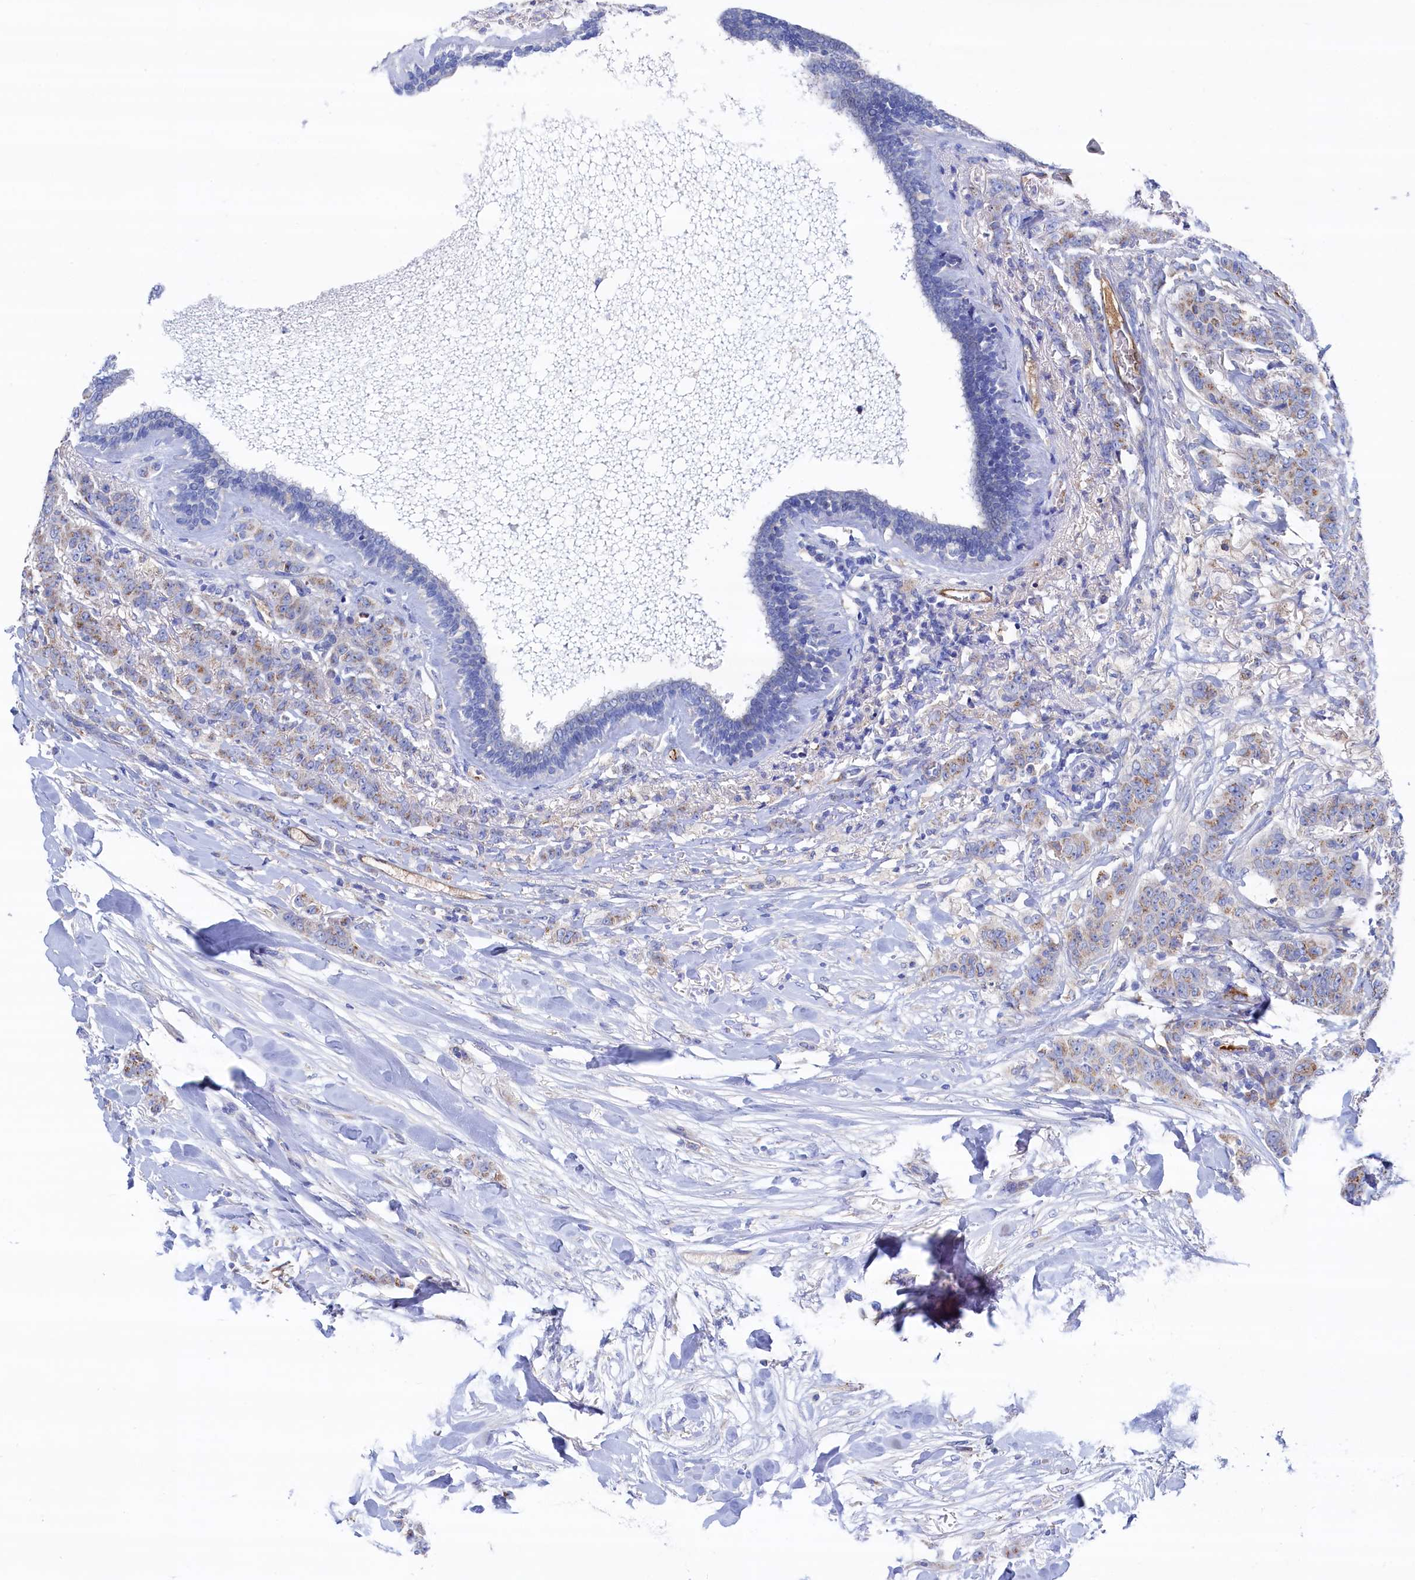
{"staining": {"intensity": "weak", "quantity": "25%-75%", "location": "cytoplasmic/membranous"}, "tissue": "breast cancer", "cell_type": "Tumor cells", "image_type": "cancer", "snomed": [{"axis": "morphology", "description": "Duct carcinoma"}, {"axis": "topography", "description": "Breast"}], "caption": "Breast invasive ductal carcinoma was stained to show a protein in brown. There is low levels of weak cytoplasmic/membranous expression in about 25%-75% of tumor cells.", "gene": "C12orf73", "patient": {"sex": "female", "age": 40}}